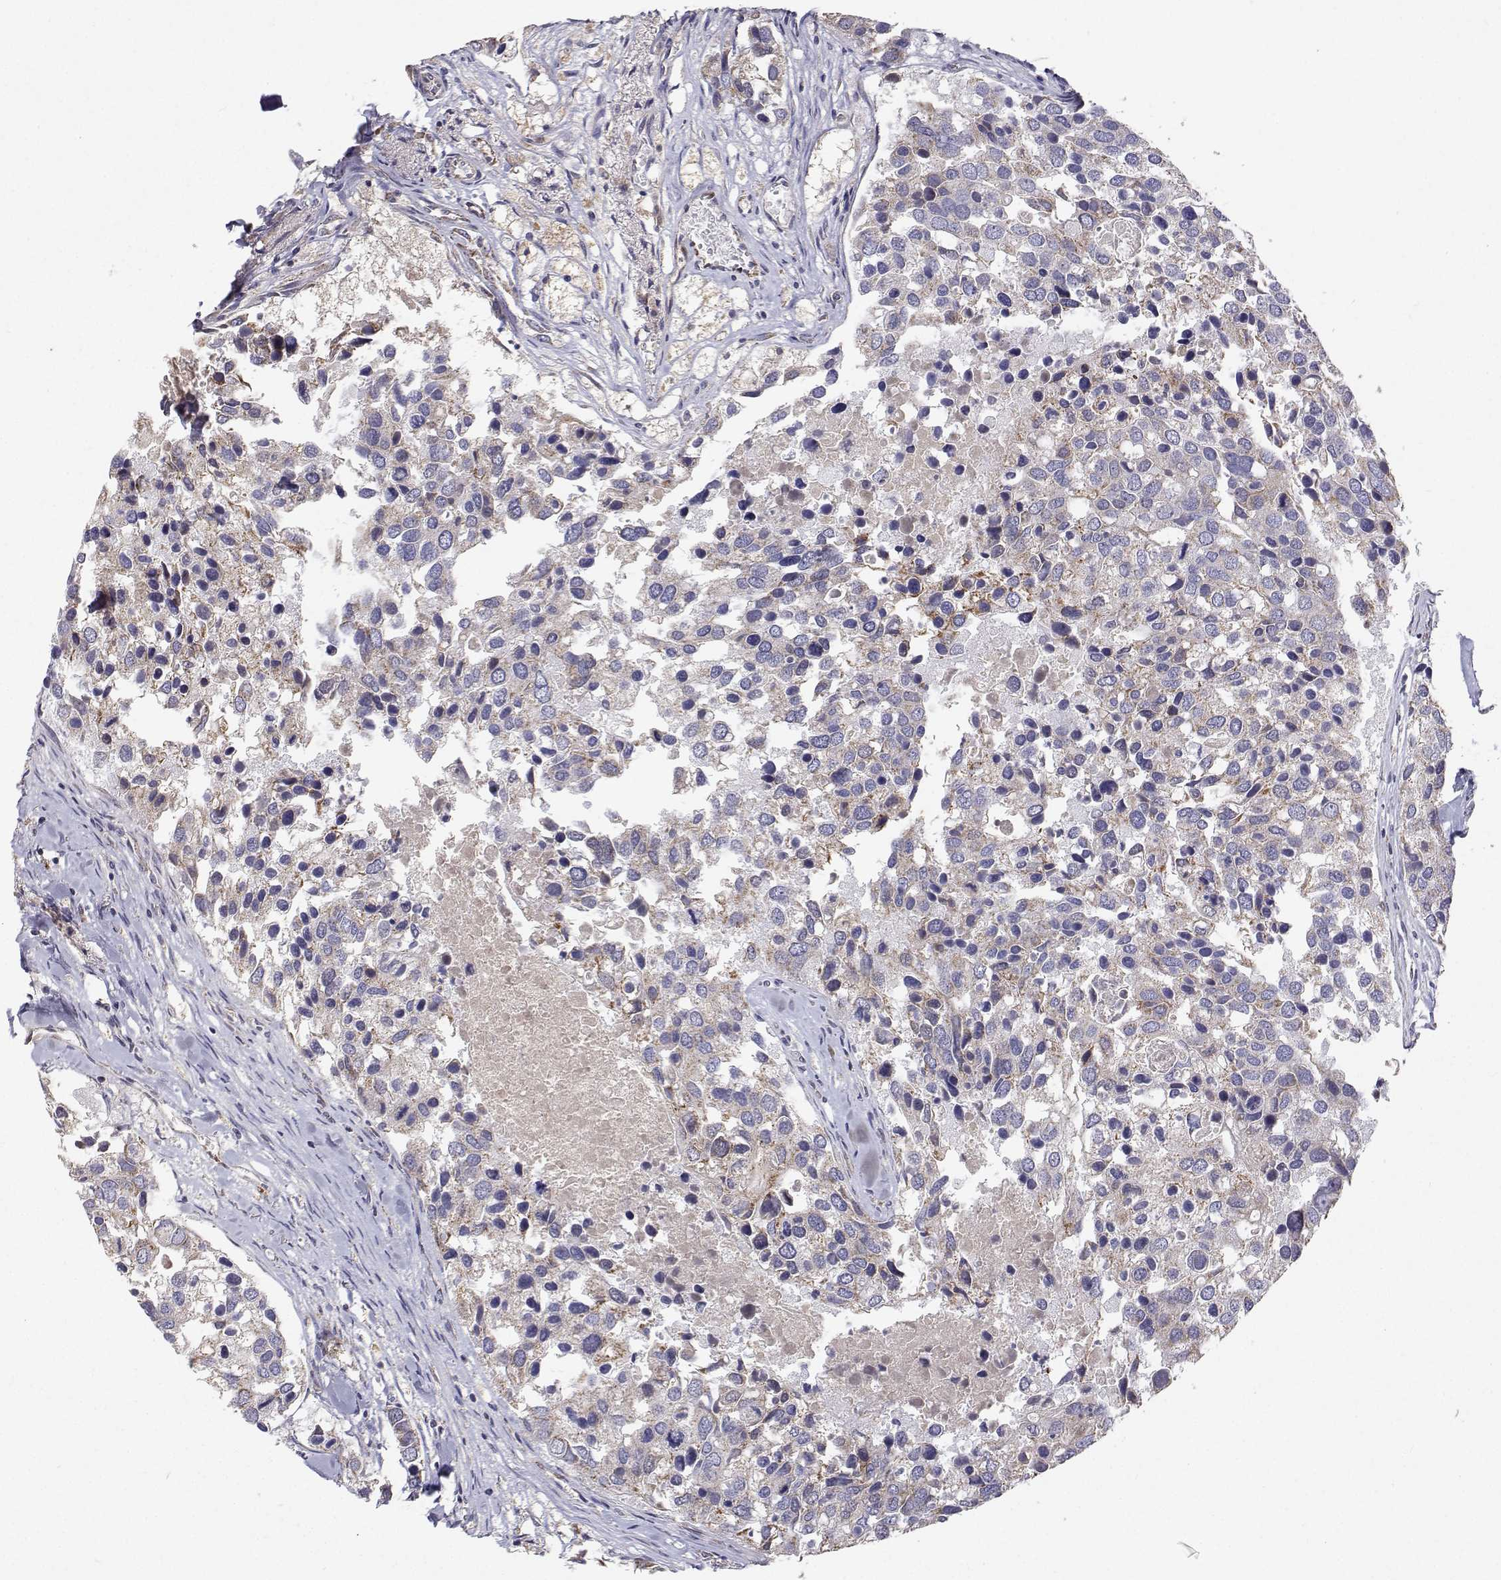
{"staining": {"intensity": "weak", "quantity": "<25%", "location": "cytoplasmic/membranous"}, "tissue": "breast cancer", "cell_type": "Tumor cells", "image_type": "cancer", "snomed": [{"axis": "morphology", "description": "Duct carcinoma"}, {"axis": "topography", "description": "Breast"}], "caption": "Tumor cells are negative for brown protein staining in invasive ductal carcinoma (breast). (DAB IHC visualized using brightfield microscopy, high magnification).", "gene": "MRPL3", "patient": {"sex": "female", "age": 83}}